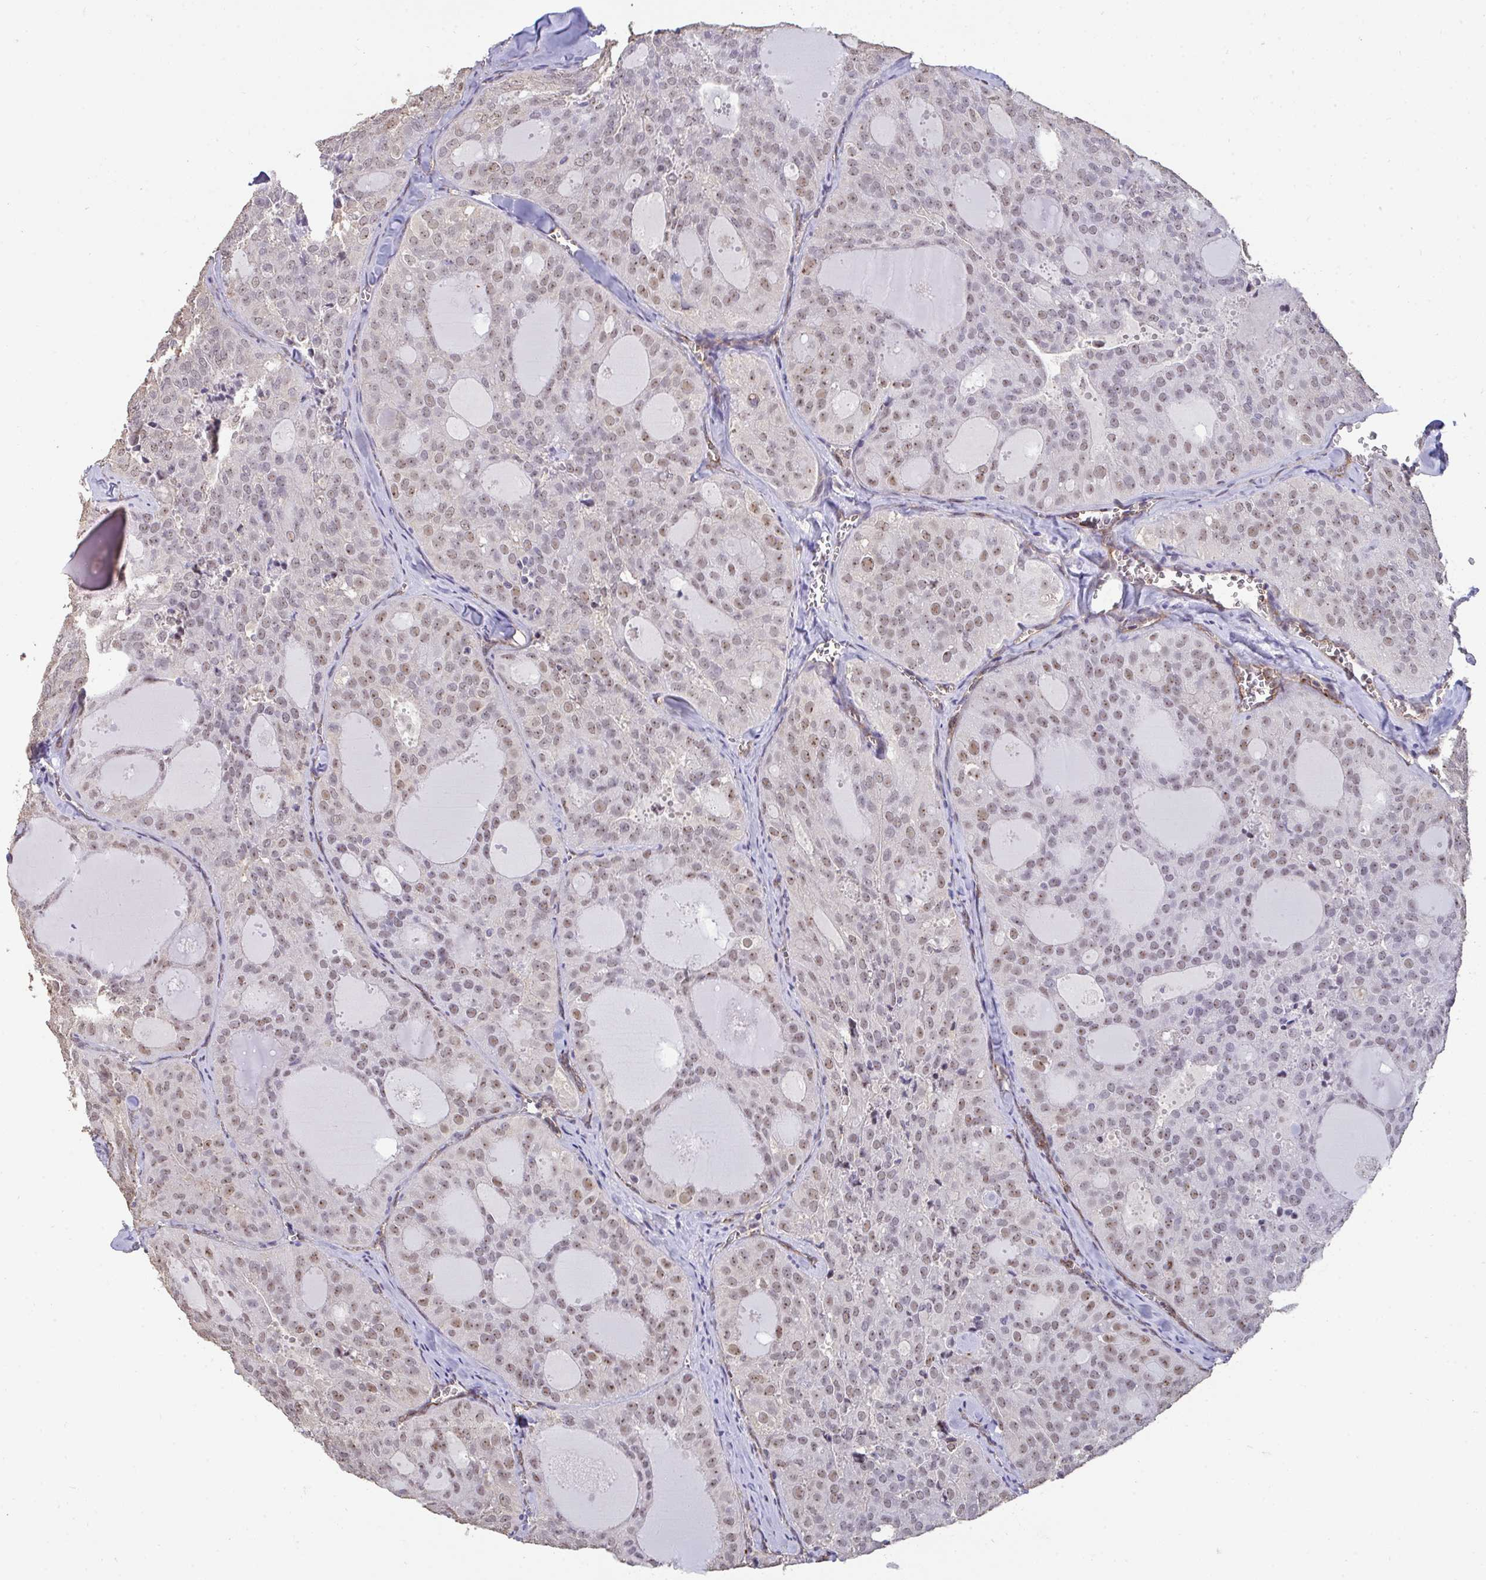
{"staining": {"intensity": "weak", "quantity": "25%-75%", "location": "nuclear"}, "tissue": "thyroid cancer", "cell_type": "Tumor cells", "image_type": "cancer", "snomed": [{"axis": "morphology", "description": "Follicular adenoma carcinoma, NOS"}, {"axis": "topography", "description": "Thyroid gland"}], "caption": "Human thyroid follicular adenoma carcinoma stained with a protein marker shows weak staining in tumor cells.", "gene": "SENP3", "patient": {"sex": "male", "age": 75}}